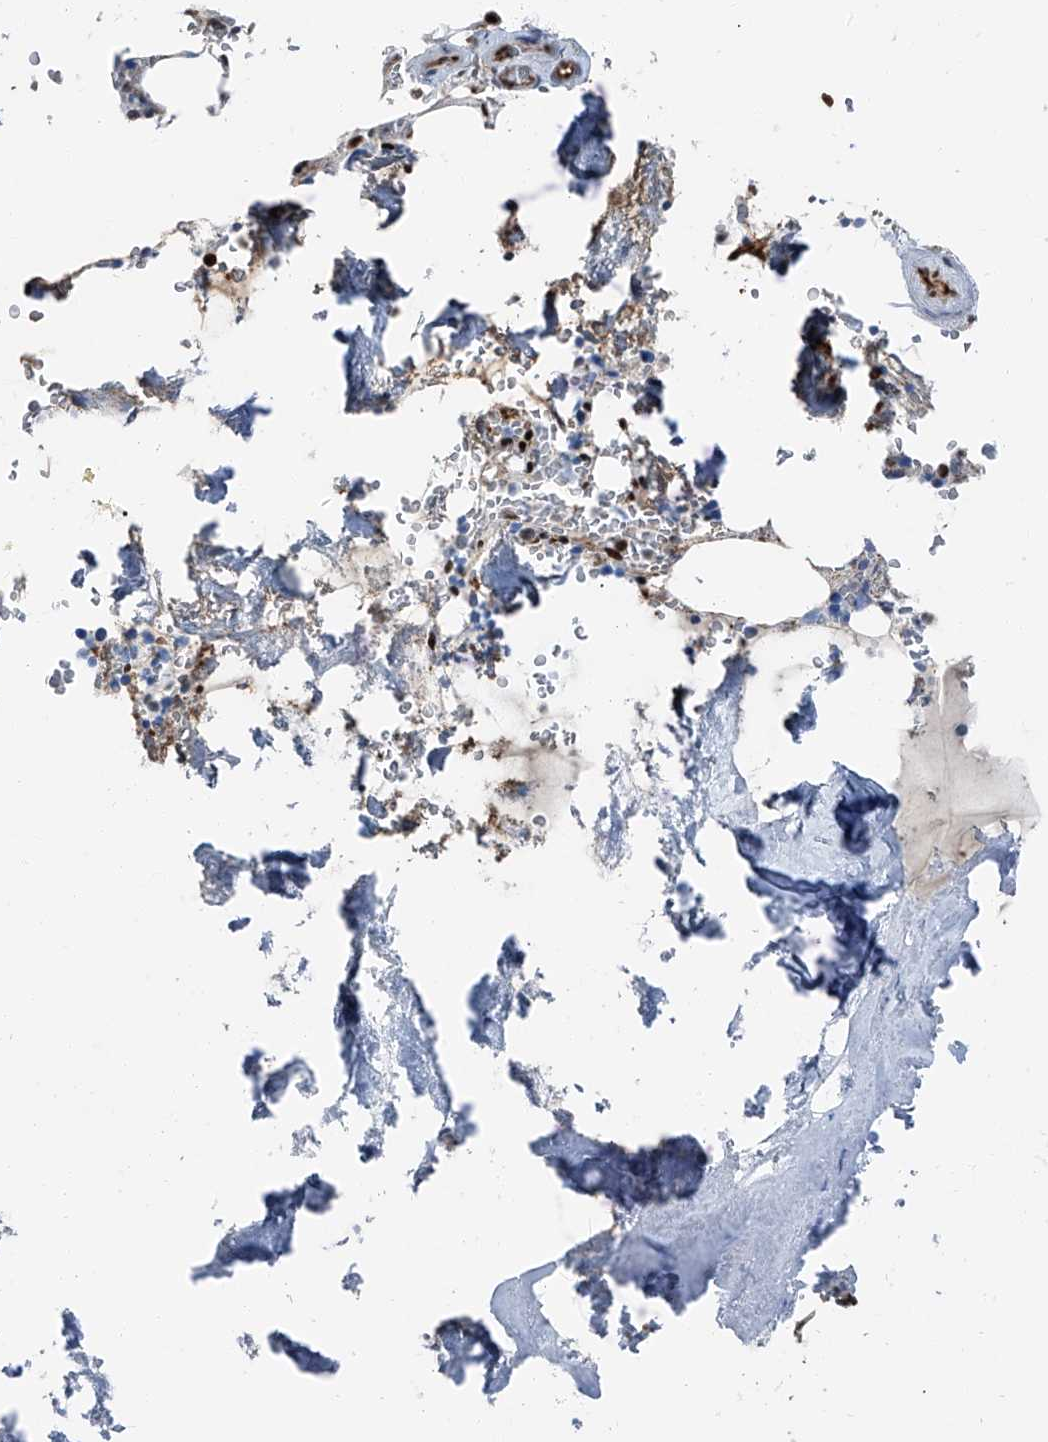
{"staining": {"intensity": "strong", "quantity": "<25%", "location": "cytoplasmic/membranous,nuclear"}, "tissue": "bone marrow", "cell_type": "Hematopoietic cells", "image_type": "normal", "snomed": [{"axis": "morphology", "description": "Normal tissue, NOS"}, {"axis": "topography", "description": "Bone marrow"}], "caption": "Protein staining of normal bone marrow shows strong cytoplasmic/membranous,nuclear positivity in about <25% of hematopoietic cells.", "gene": "PSMB10", "patient": {"sex": "male", "age": 70}}